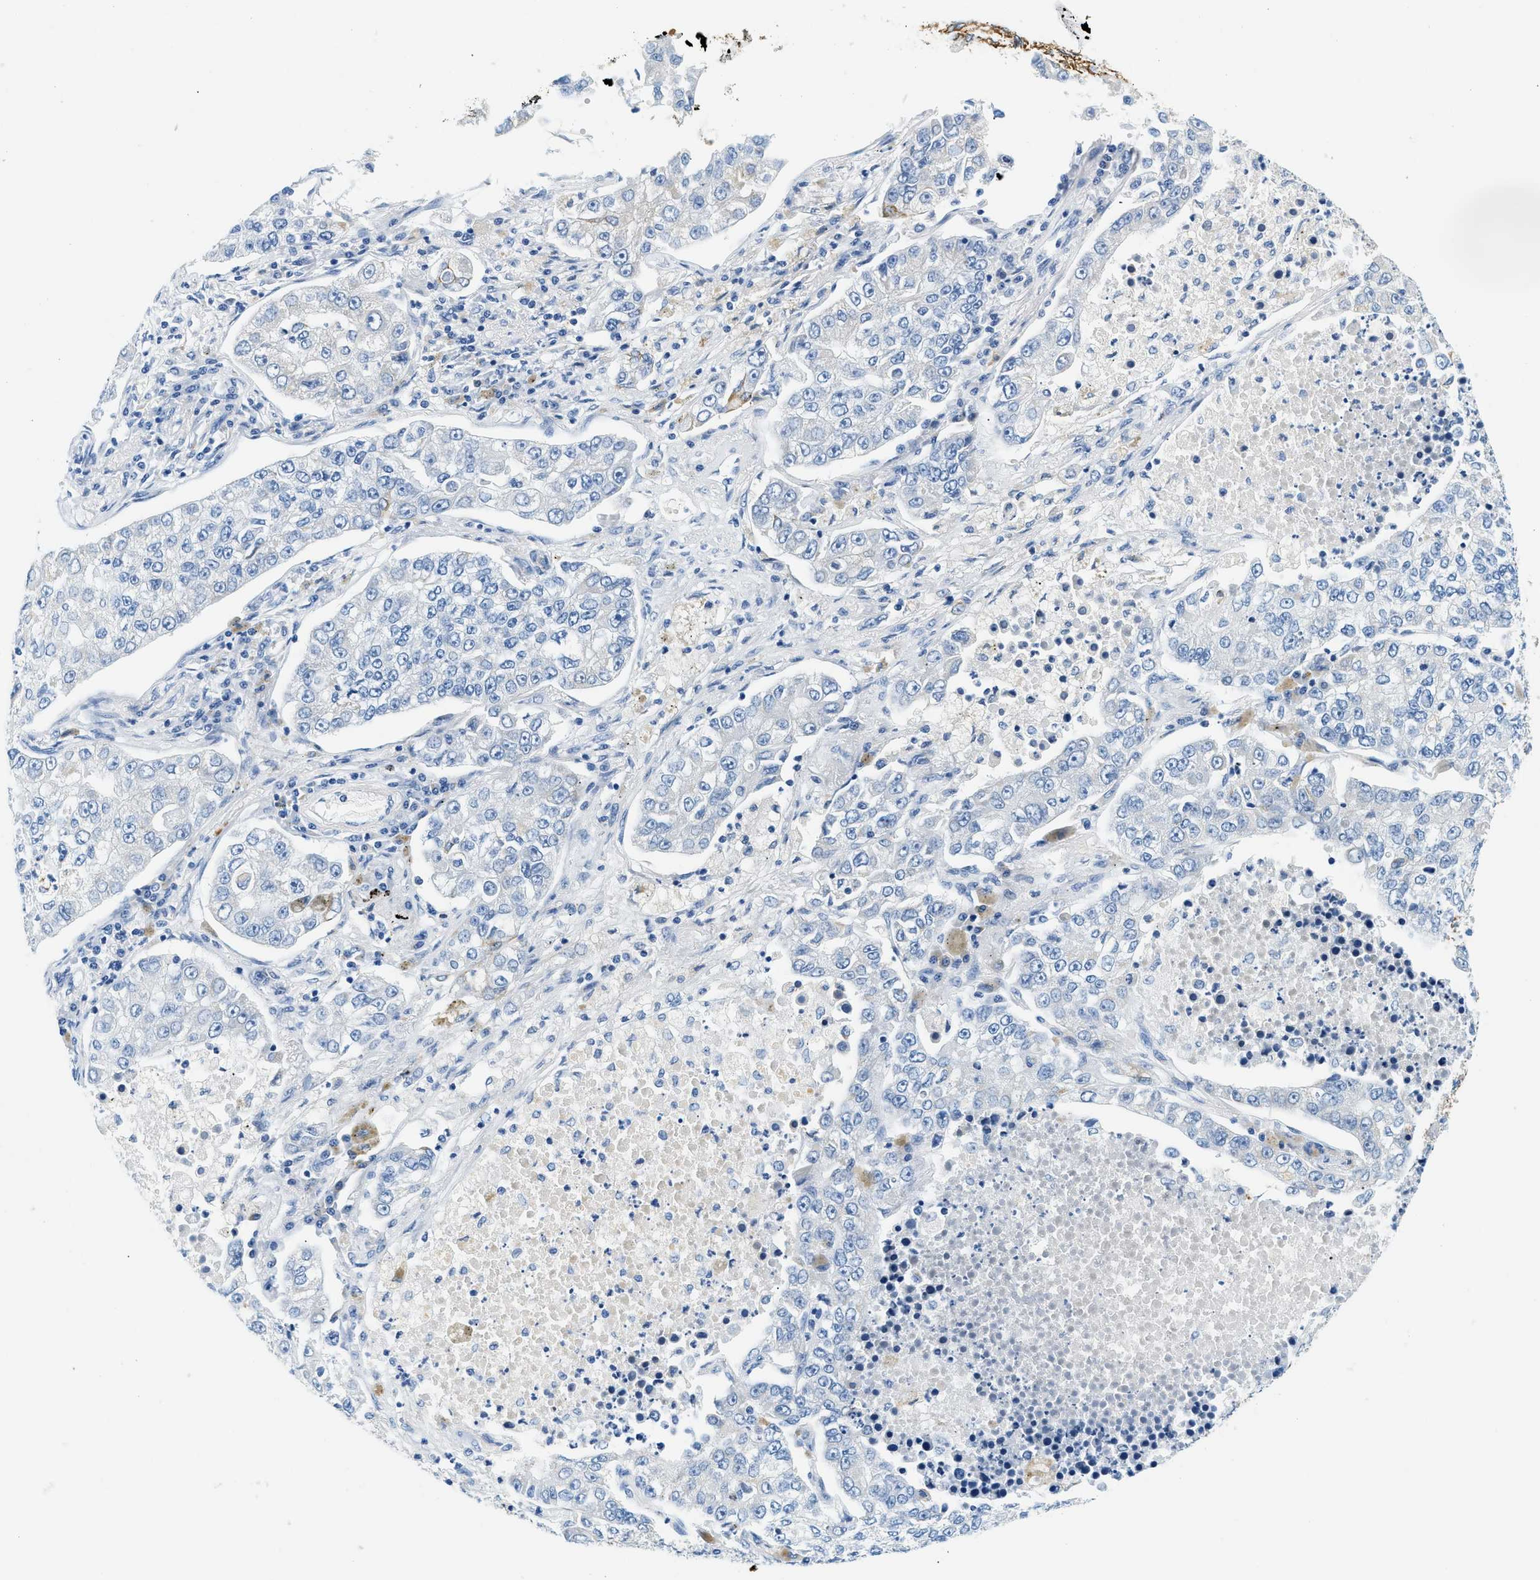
{"staining": {"intensity": "negative", "quantity": "none", "location": "none"}, "tissue": "lung cancer", "cell_type": "Tumor cells", "image_type": "cancer", "snomed": [{"axis": "morphology", "description": "Adenocarcinoma, NOS"}, {"axis": "topography", "description": "Lung"}], "caption": "The histopathology image reveals no staining of tumor cells in lung adenocarcinoma.", "gene": "STXBP2", "patient": {"sex": "male", "age": 49}}